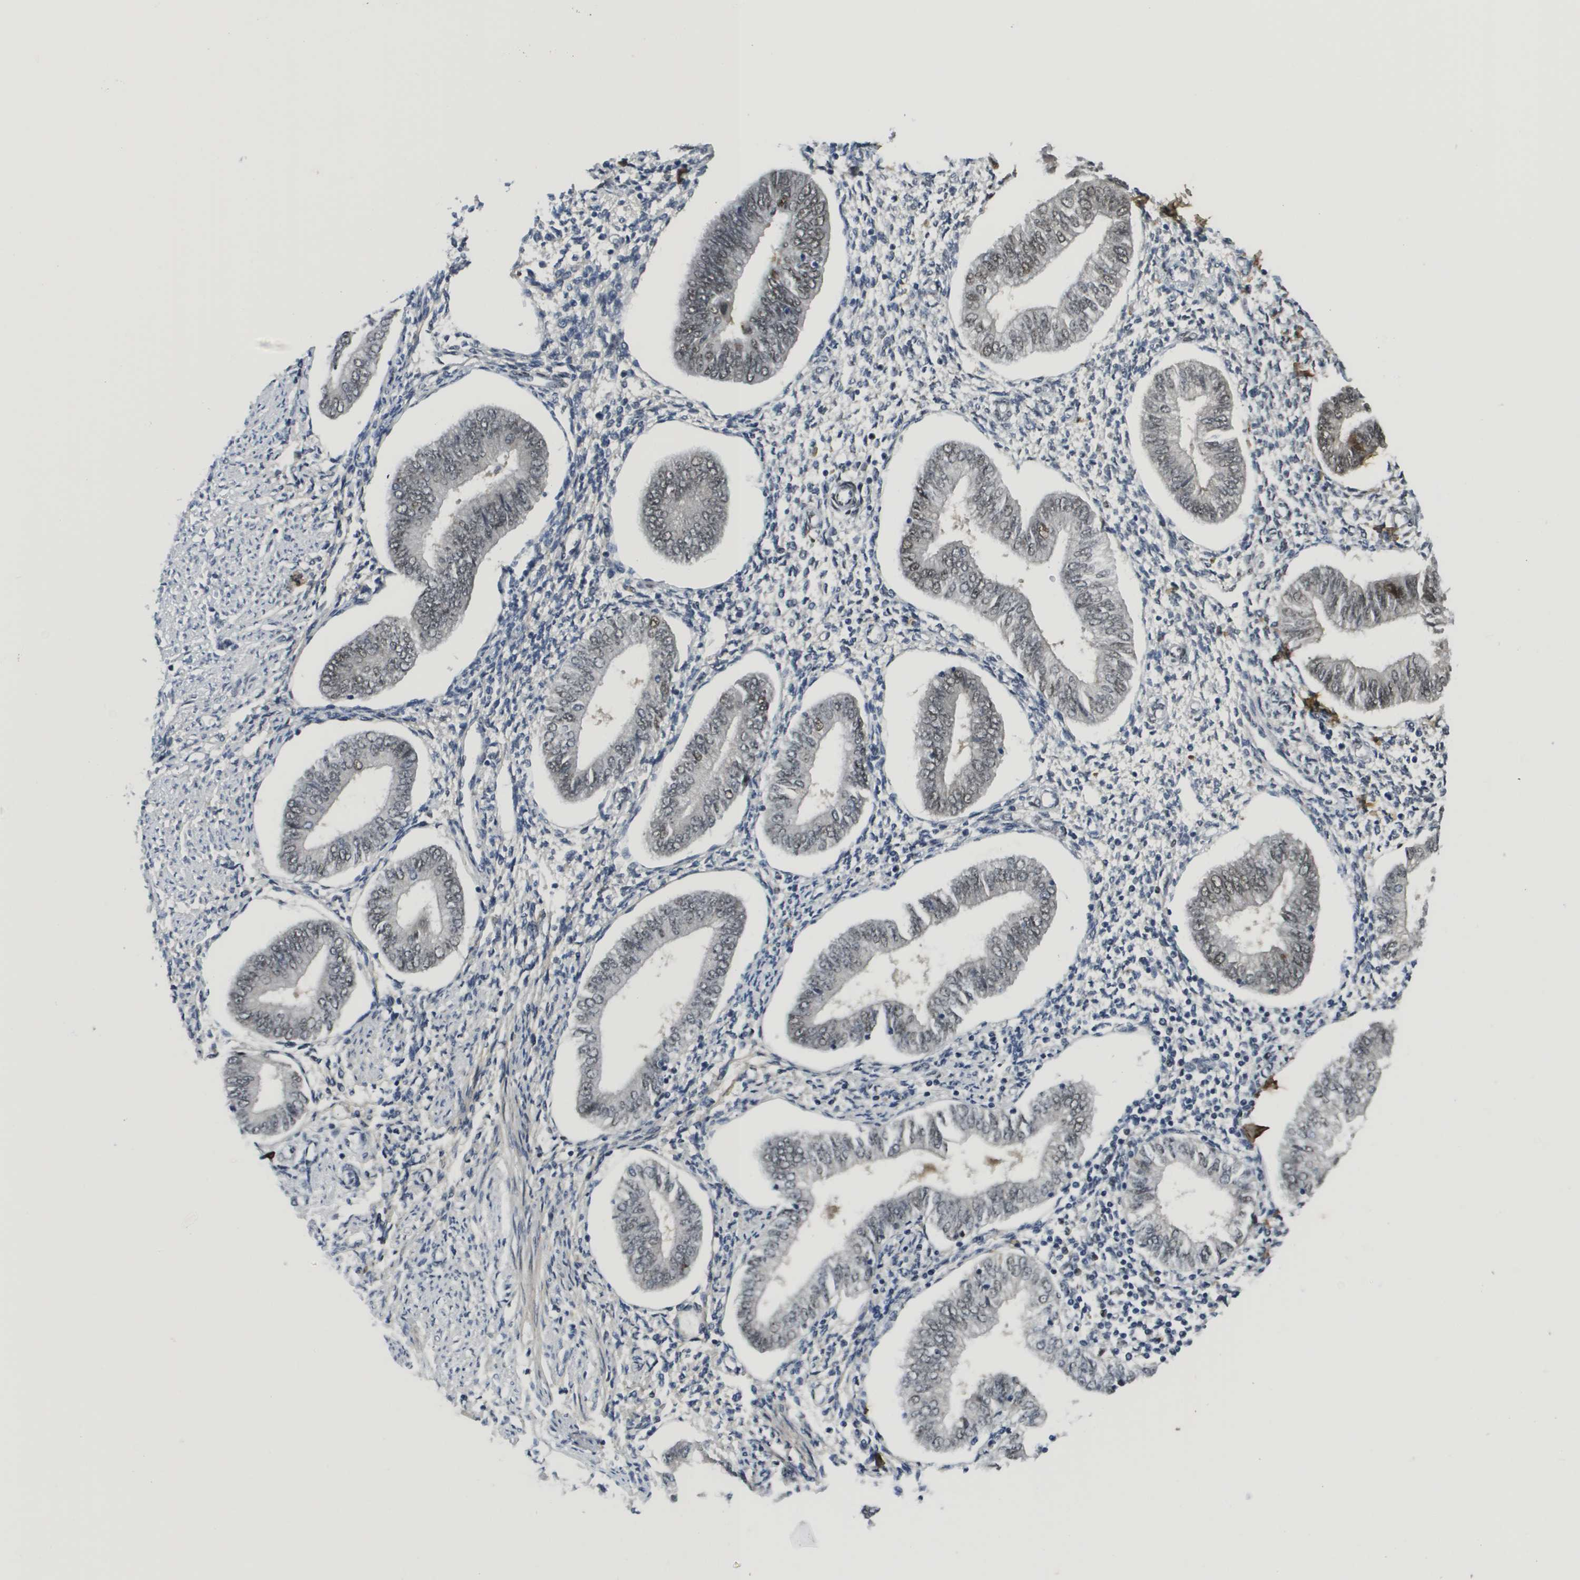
{"staining": {"intensity": "negative", "quantity": "none", "location": "none"}, "tissue": "endometrium", "cell_type": "Cells in endometrial stroma", "image_type": "normal", "snomed": [{"axis": "morphology", "description": "Normal tissue, NOS"}, {"axis": "topography", "description": "Endometrium"}], "caption": "The photomicrograph exhibits no staining of cells in endometrial stroma in normal endometrium.", "gene": "SMARCAD1", "patient": {"sex": "female", "age": 50}}